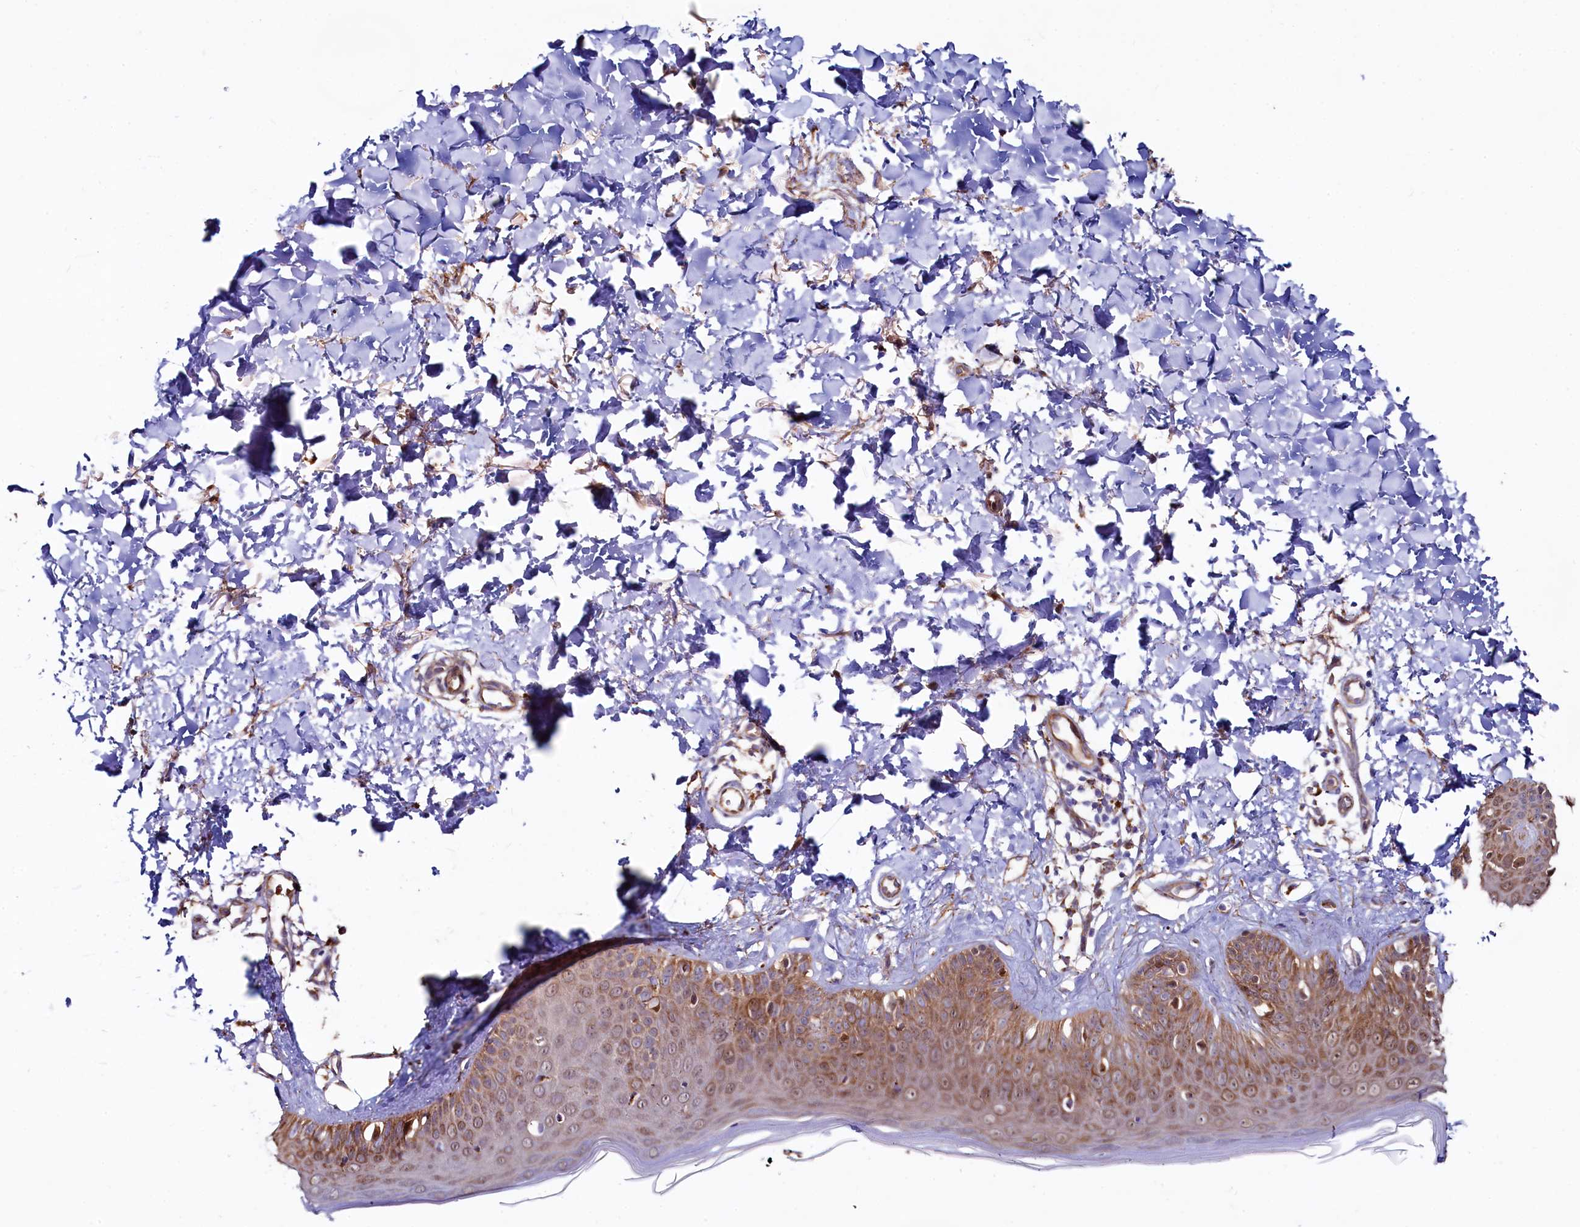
{"staining": {"intensity": "moderate", "quantity": ">75%", "location": "cytoplasmic/membranous"}, "tissue": "skin", "cell_type": "Fibroblasts", "image_type": "normal", "snomed": [{"axis": "morphology", "description": "Normal tissue, NOS"}, {"axis": "topography", "description": "Skin"}], "caption": "Skin was stained to show a protein in brown. There is medium levels of moderate cytoplasmic/membranous expression in approximately >75% of fibroblasts. (DAB IHC with brightfield microscopy, high magnification).", "gene": "ASTE1", "patient": {"sex": "male", "age": 52}}